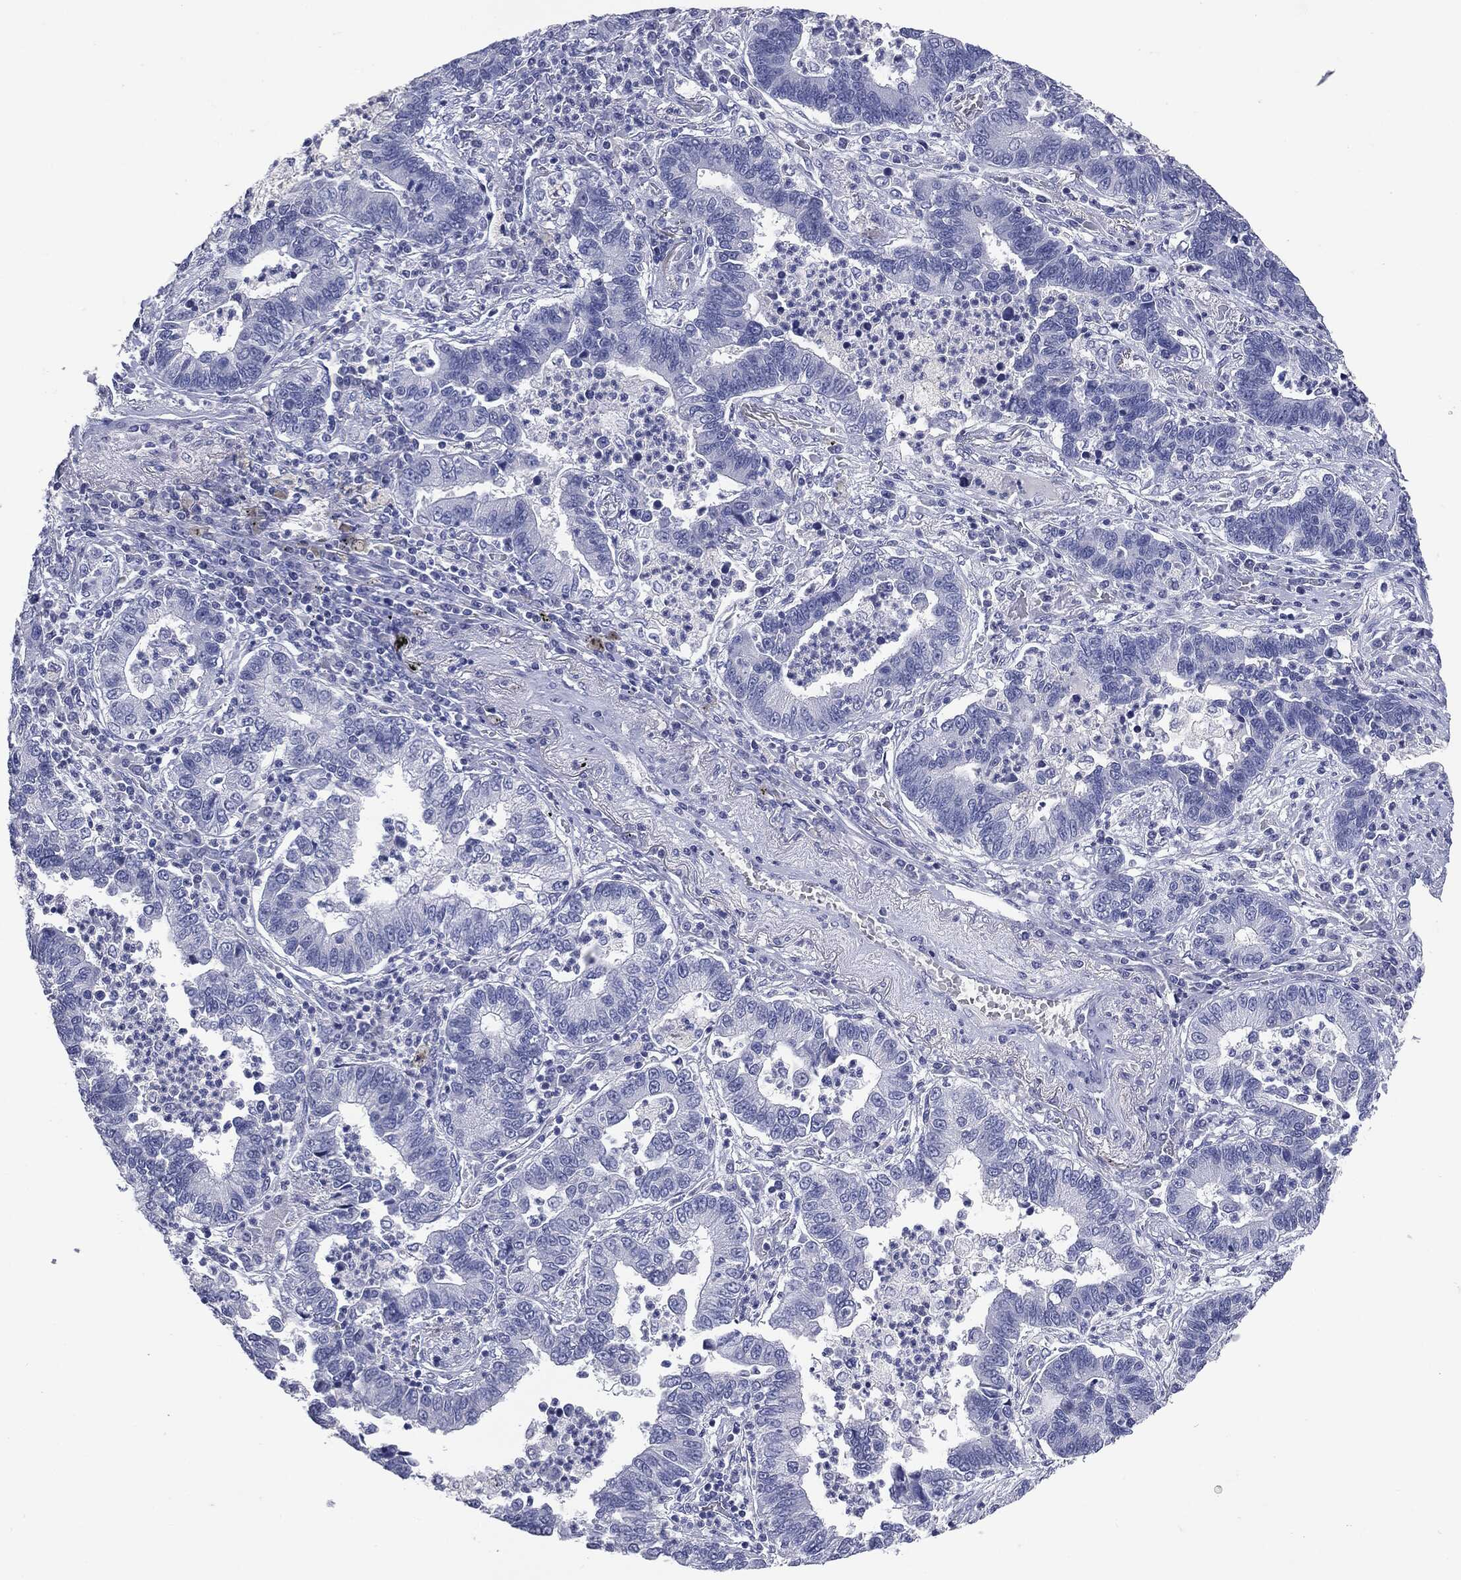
{"staining": {"intensity": "negative", "quantity": "none", "location": "none"}, "tissue": "lung cancer", "cell_type": "Tumor cells", "image_type": "cancer", "snomed": [{"axis": "morphology", "description": "Adenocarcinoma, NOS"}, {"axis": "topography", "description": "Lung"}], "caption": "IHC of lung adenocarcinoma exhibits no expression in tumor cells.", "gene": "TSHB", "patient": {"sex": "female", "age": 57}}